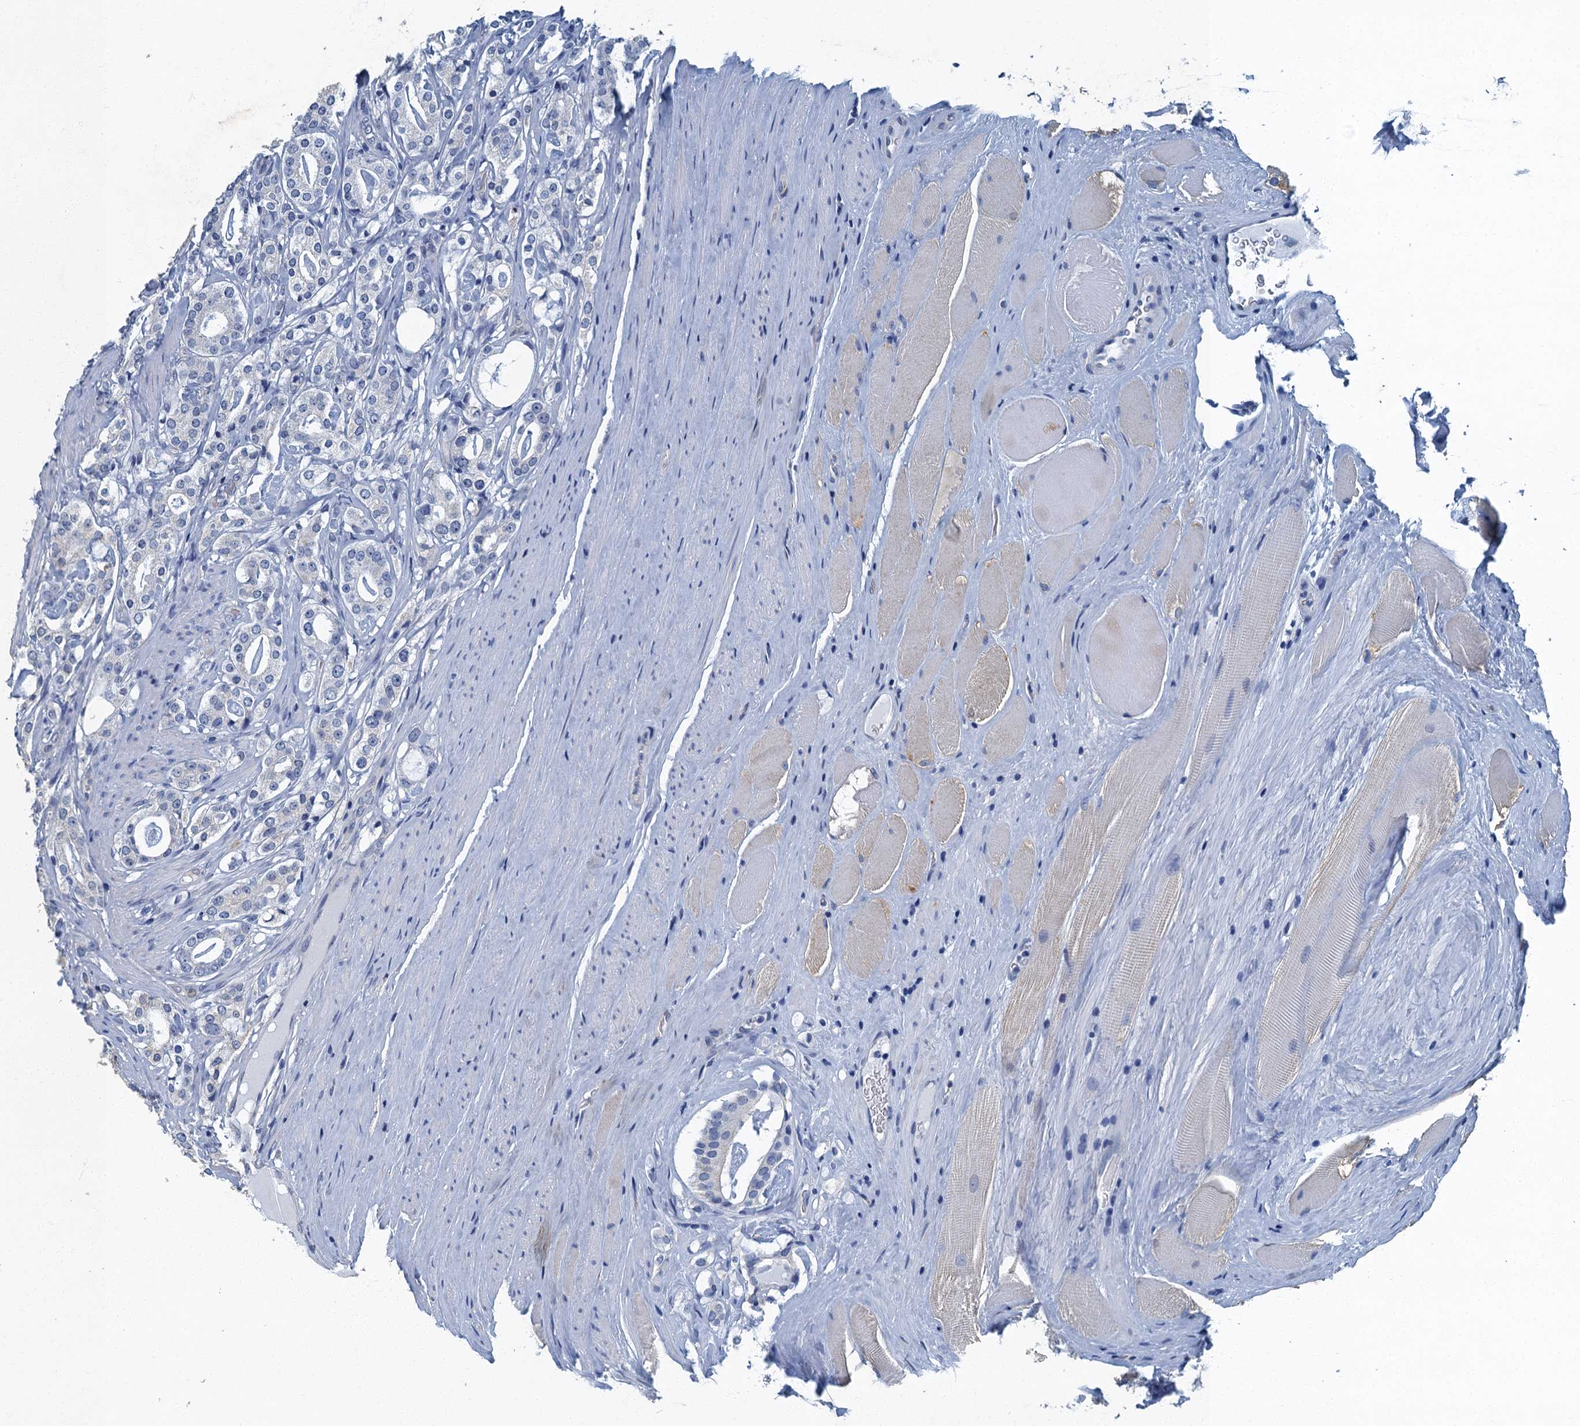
{"staining": {"intensity": "negative", "quantity": "none", "location": "none"}, "tissue": "prostate cancer", "cell_type": "Tumor cells", "image_type": "cancer", "snomed": [{"axis": "morphology", "description": "Adenocarcinoma, High grade"}, {"axis": "topography", "description": "Prostate"}], "caption": "IHC of human adenocarcinoma (high-grade) (prostate) shows no staining in tumor cells.", "gene": "GADL1", "patient": {"sex": "male", "age": 63}}